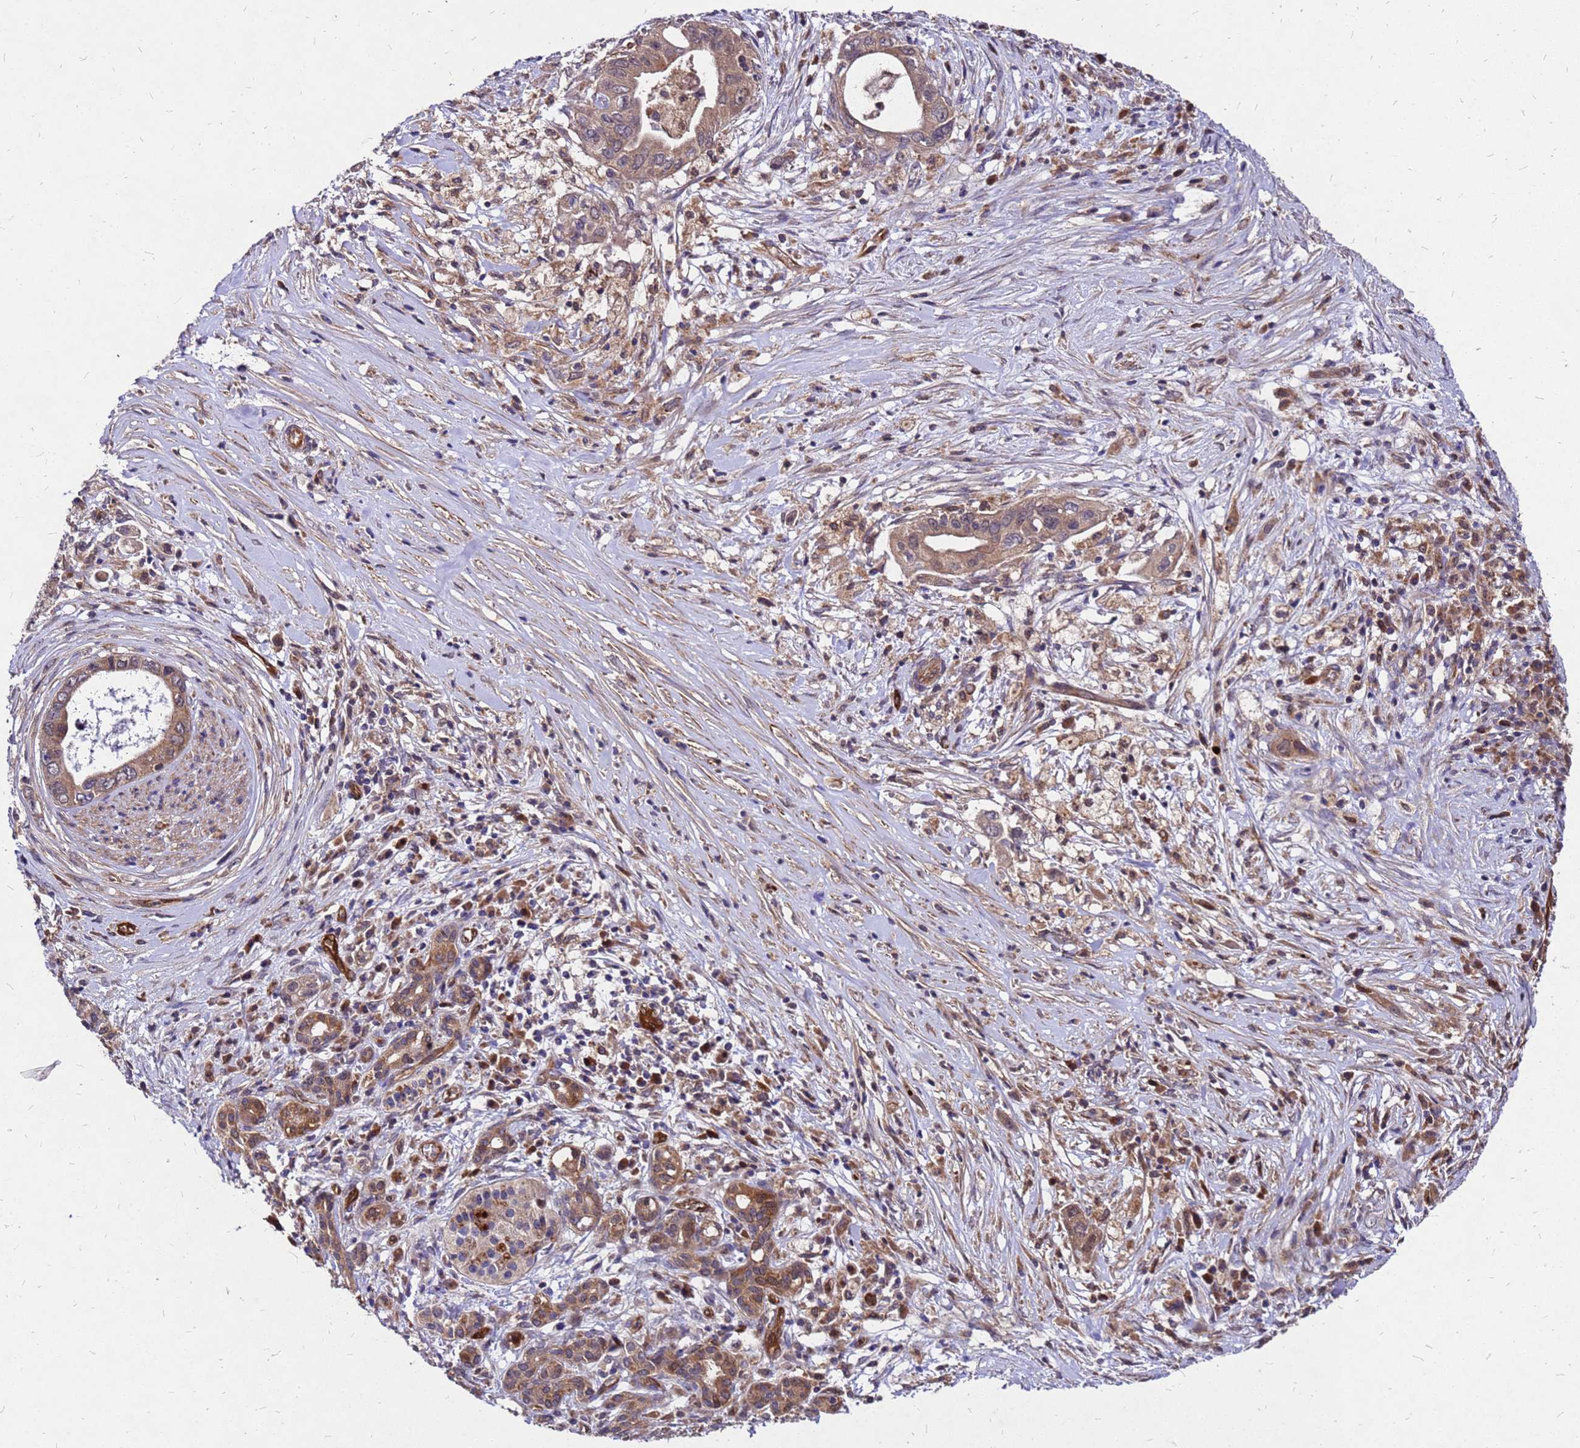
{"staining": {"intensity": "moderate", "quantity": ">75%", "location": "cytoplasmic/membranous"}, "tissue": "pancreatic cancer", "cell_type": "Tumor cells", "image_type": "cancer", "snomed": [{"axis": "morphology", "description": "Adenocarcinoma, NOS"}, {"axis": "topography", "description": "Pancreas"}], "caption": "Human pancreatic cancer (adenocarcinoma) stained with a protein marker reveals moderate staining in tumor cells.", "gene": "DUSP23", "patient": {"sex": "female", "age": 73}}